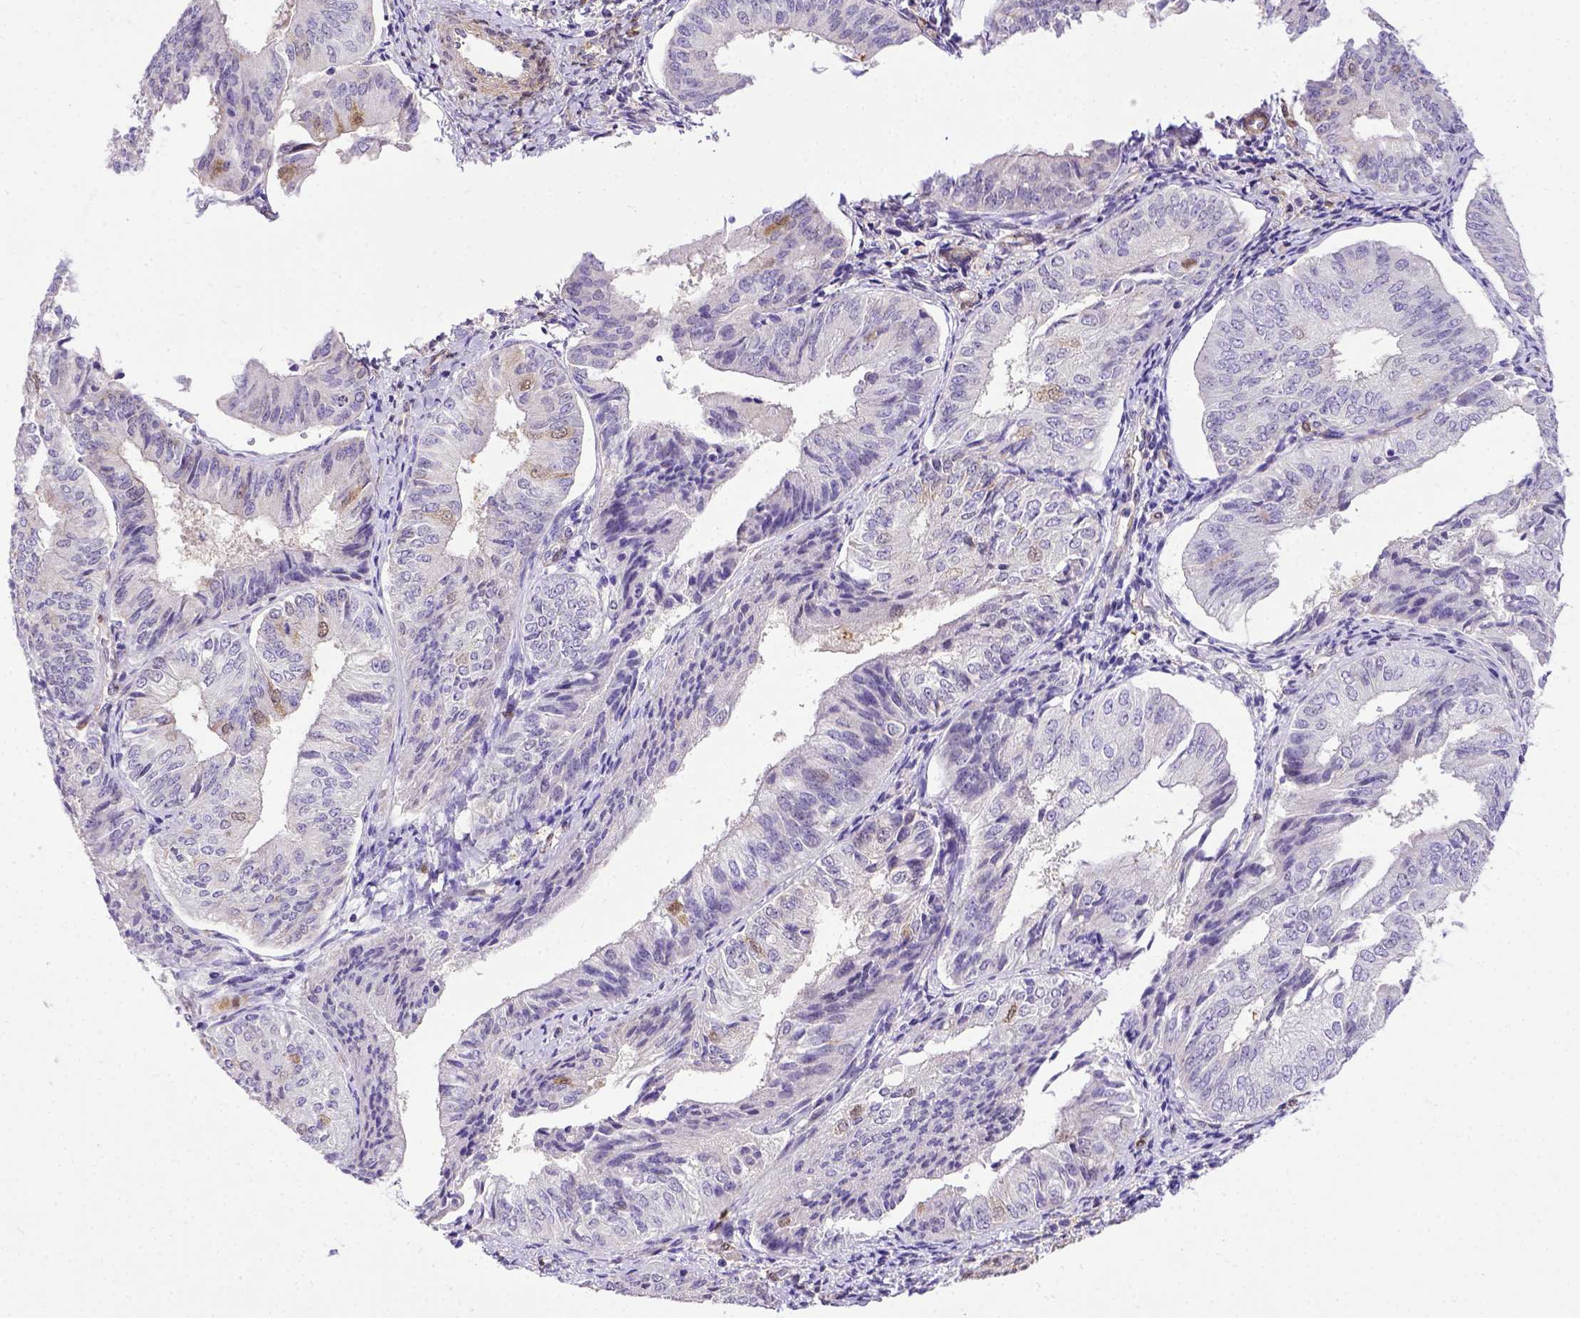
{"staining": {"intensity": "negative", "quantity": "none", "location": "none"}, "tissue": "endometrial cancer", "cell_type": "Tumor cells", "image_type": "cancer", "snomed": [{"axis": "morphology", "description": "Adenocarcinoma, NOS"}, {"axis": "topography", "description": "Endometrium"}], "caption": "Tumor cells are negative for brown protein staining in adenocarcinoma (endometrial).", "gene": "BTN1A1", "patient": {"sex": "female", "age": 58}}